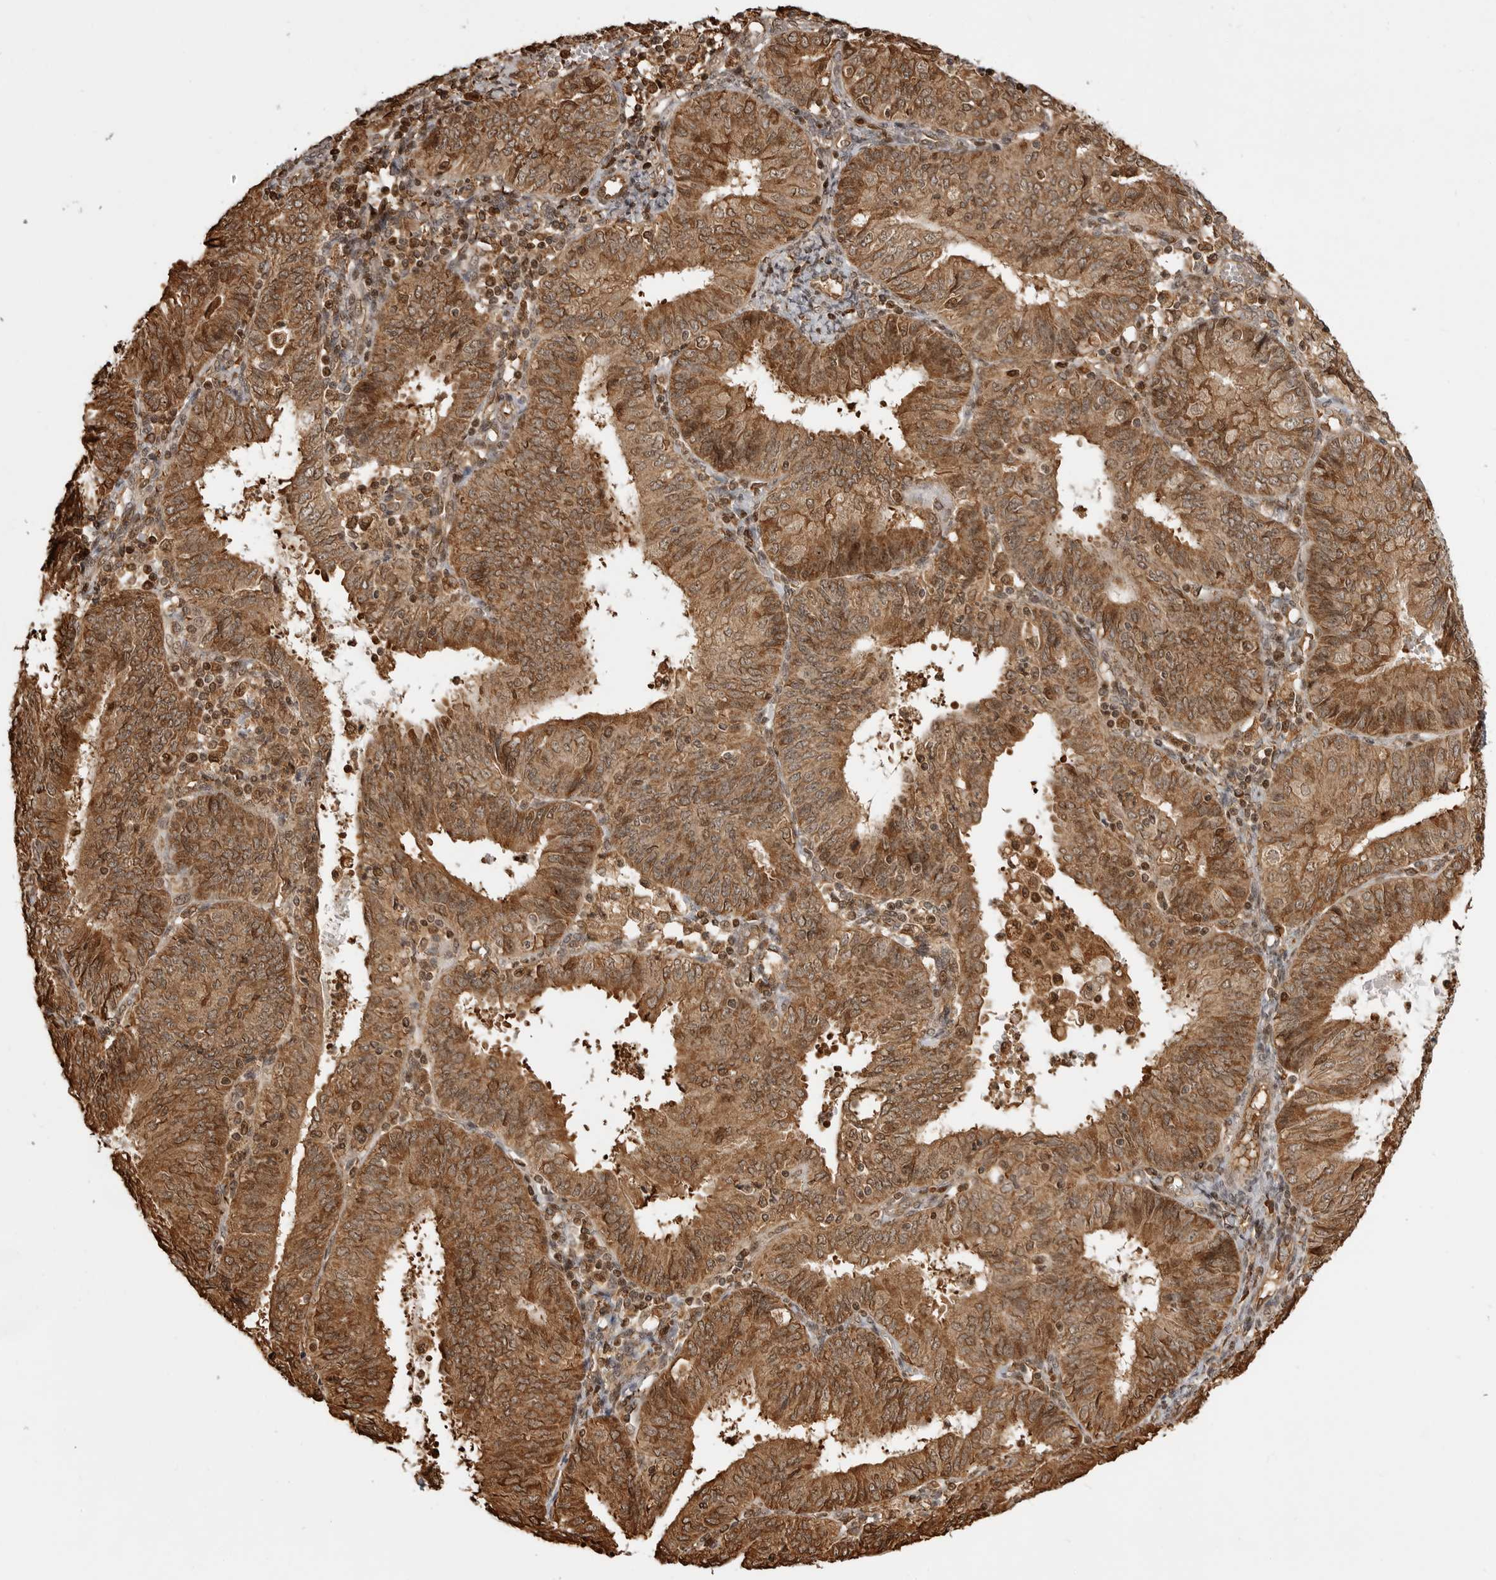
{"staining": {"intensity": "moderate", "quantity": ">75%", "location": "cytoplasmic/membranous,nuclear"}, "tissue": "endometrial cancer", "cell_type": "Tumor cells", "image_type": "cancer", "snomed": [{"axis": "morphology", "description": "Adenocarcinoma, NOS"}, {"axis": "topography", "description": "Endometrium"}], "caption": "Moderate cytoplasmic/membranous and nuclear expression is present in approximately >75% of tumor cells in endometrial cancer. The staining is performed using DAB (3,3'-diaminobenzidine) brown chromogen to label protein expression. The nuclei are counter-stained blue using hematoxylin.", "gene": "BMP2K", "patient": {"sex": "female", "age": 58}}